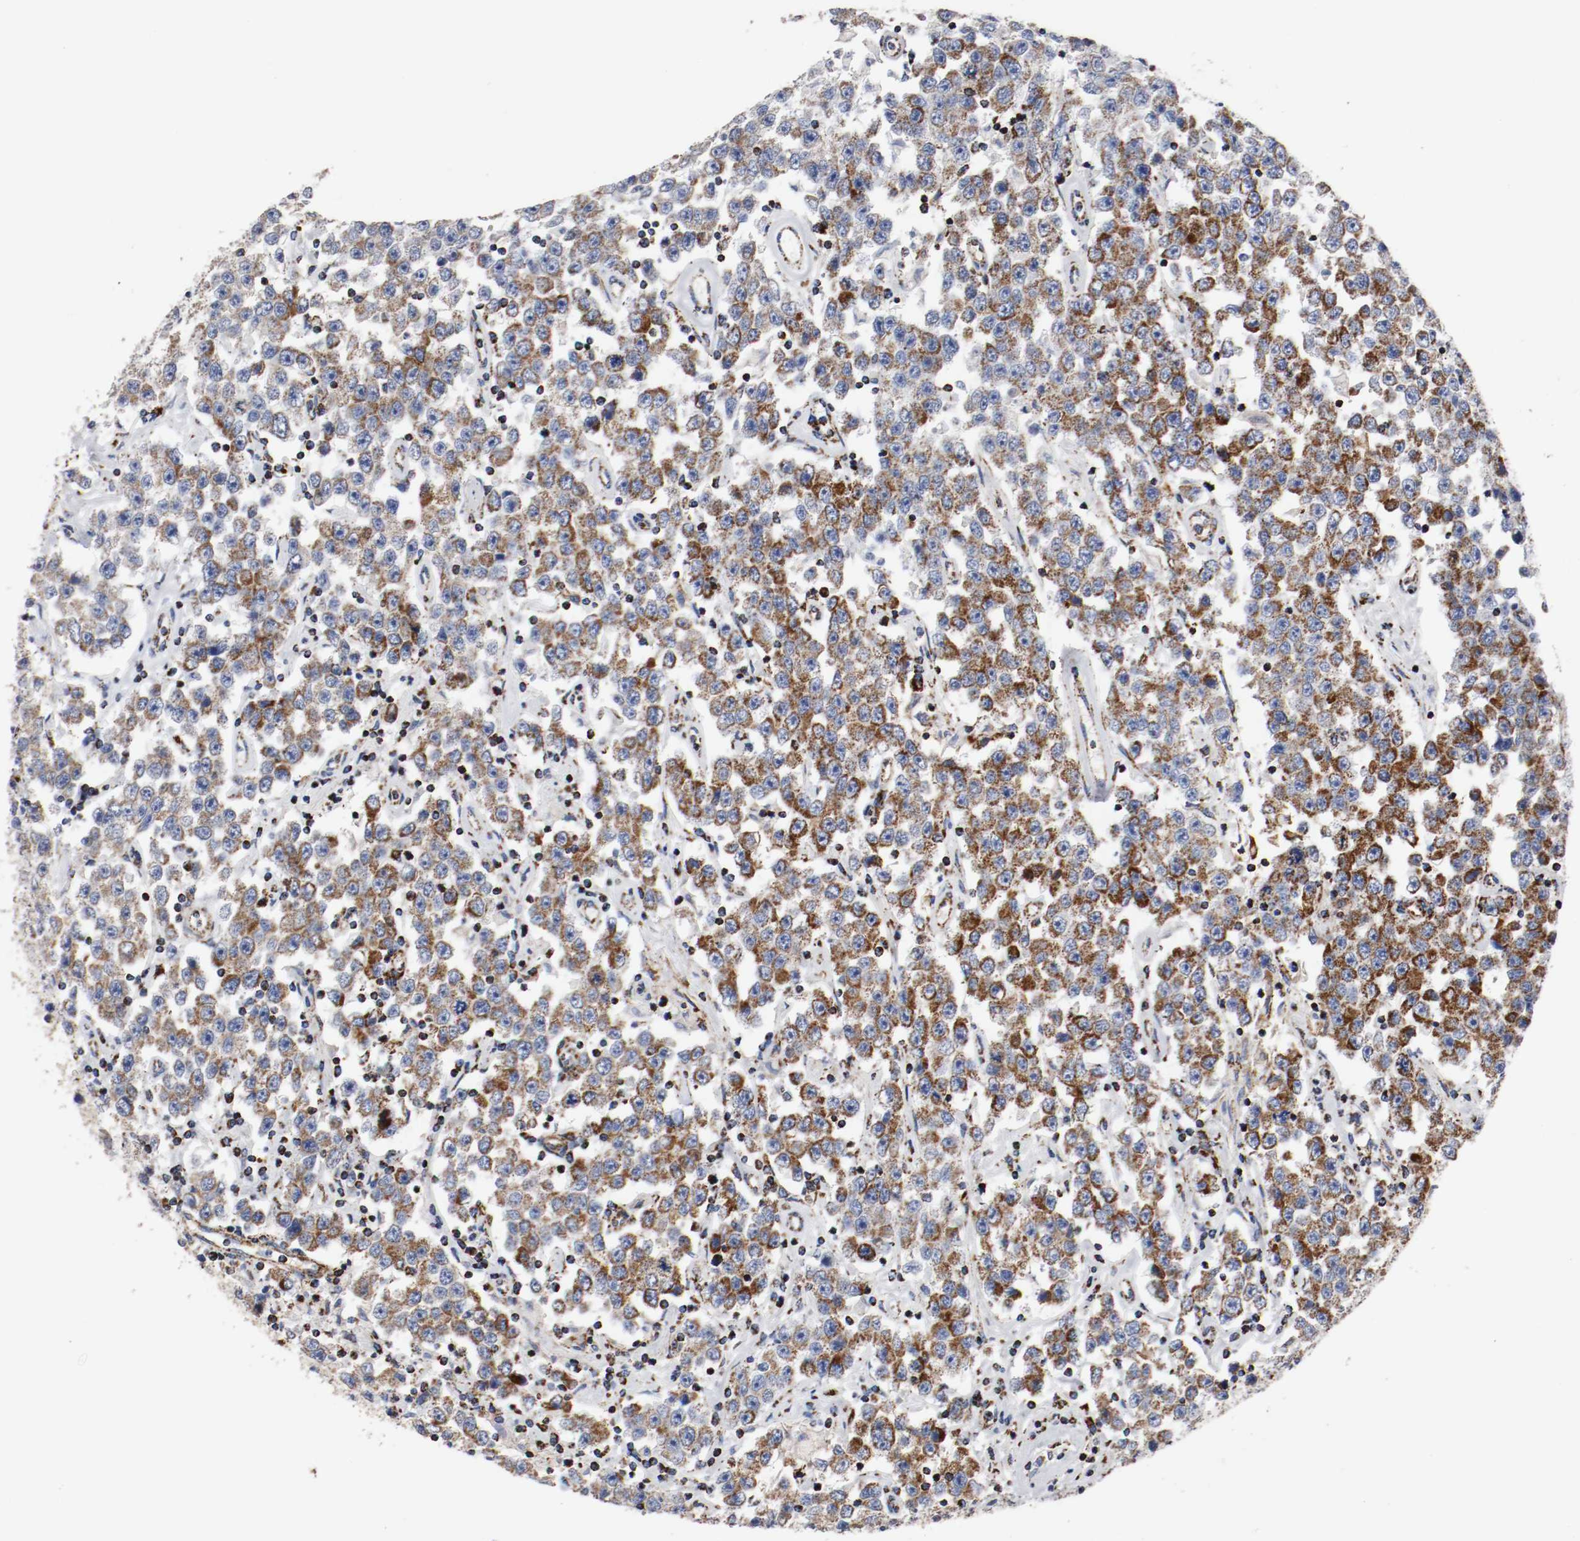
{"staining": {"intensity": "moderate", "quantity": ">75%", "location": "cytoplasmic/membranous"}, "tissue": "testis cancer", "cell_type": "Tumor cells", "image_type": "cancer", "snomed": [{"axis": "morphology", "description": "Seminoma, NOS"}, {"axis": "topography", "description": "Testis"}], "caption": "Brown immunohistochemical staining in testis cancer exhibits moderate cytoplasmic/membranous staining in approximately >75% of tumor cells. (DAB IHC, brown staining for protein, blue staining for nuclei).", "gene": "TUBD1", "patient": {"sex": "male", "age": 52}}